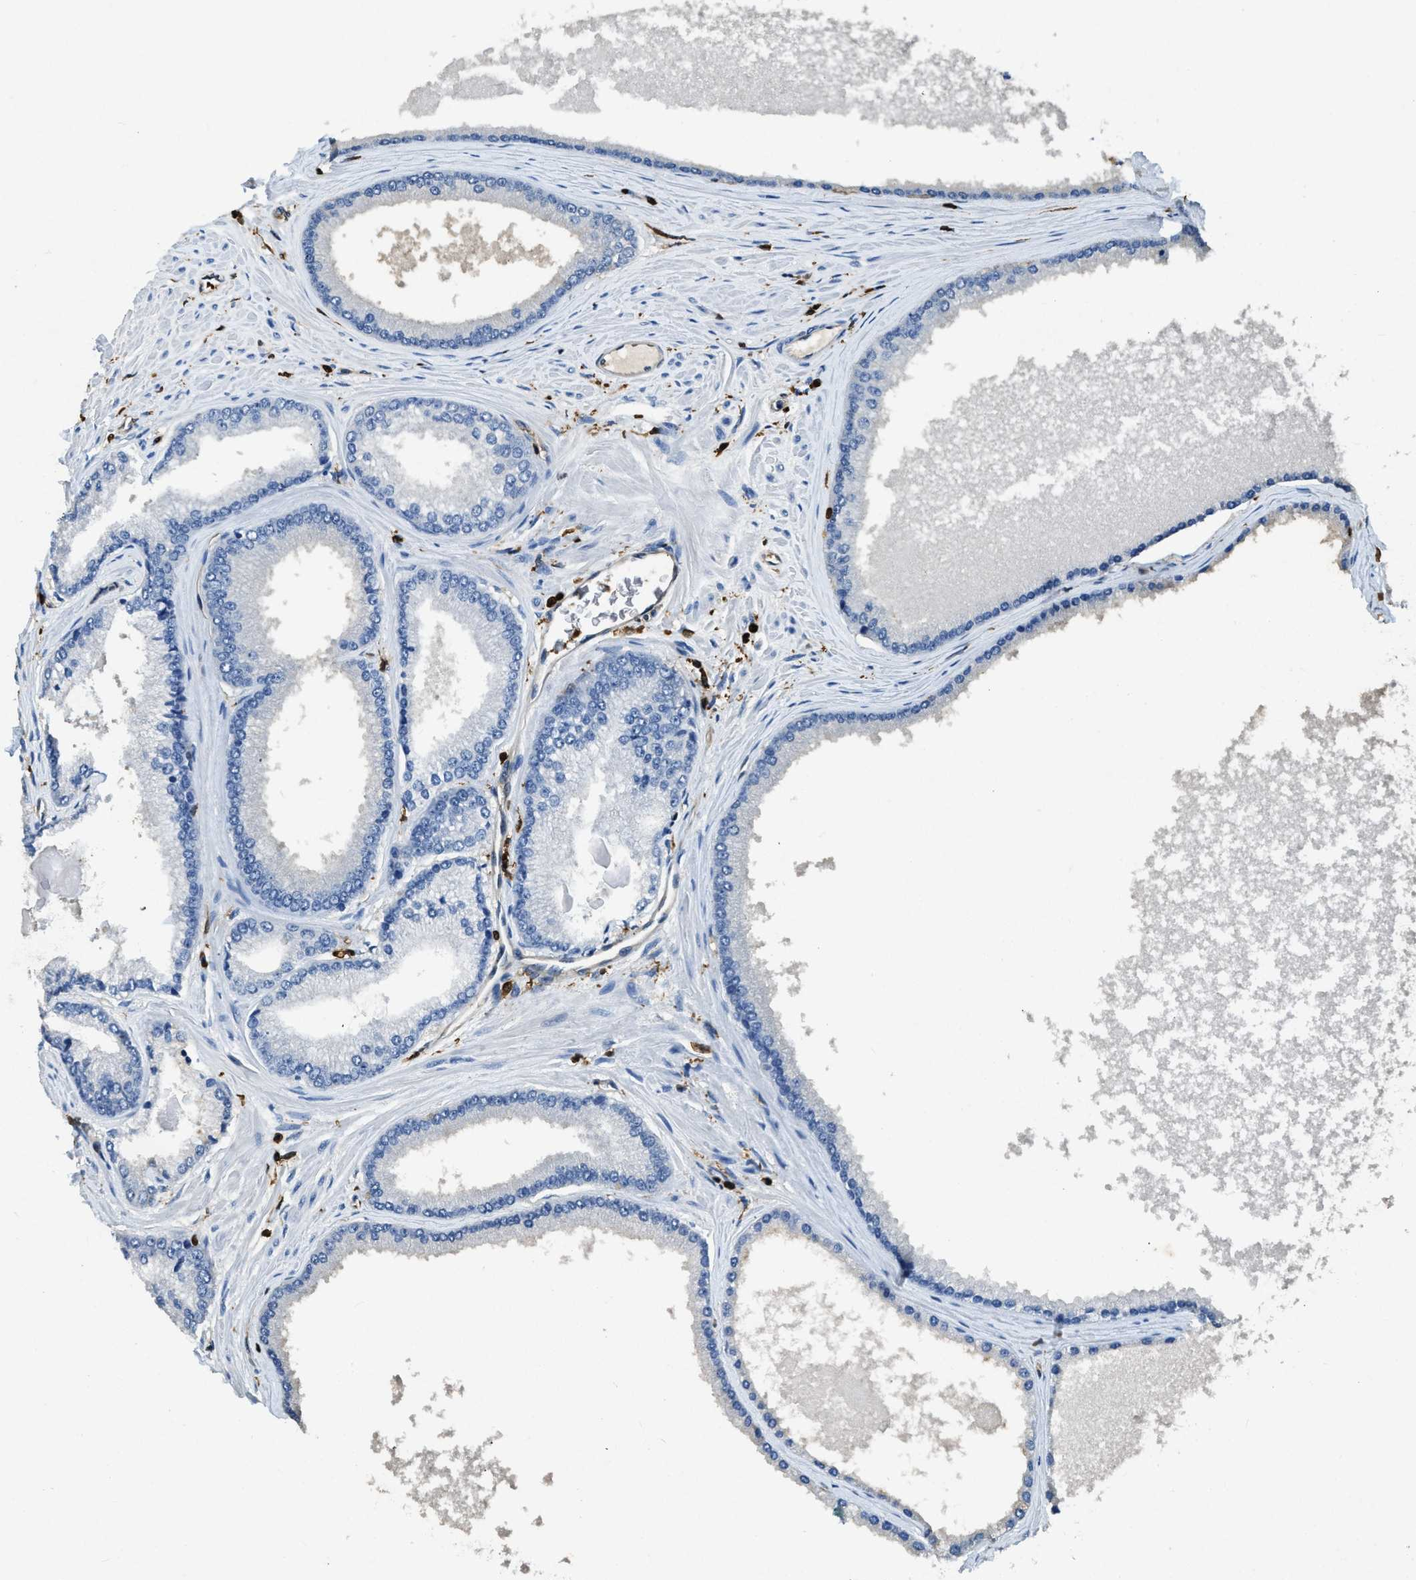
{"staining": {"intensity": "negative", "quantity": "none", "location": "none"}, "tissue": "prostate cancer", "cell_type": "Tumor cells", "image_type": "cancer", "snomed": [{"axis": "morphology", "description": "Adenocarcinoma, High grade"}, {"axis": "topography", "description": "Prostate"}], "caption": "This photomicrograph is of prostate cancer stained with IHC to label a protein in brown with the nuclei are counter-stained blue. There is no staining in tumor cells. (DAB (3,3'-diaminobenzidine) immunohistochemistry (IHC) with hematoxylin counter stain).", "gene": "ARHGDIB", "patient": {"sex": "male", "age": 61}}